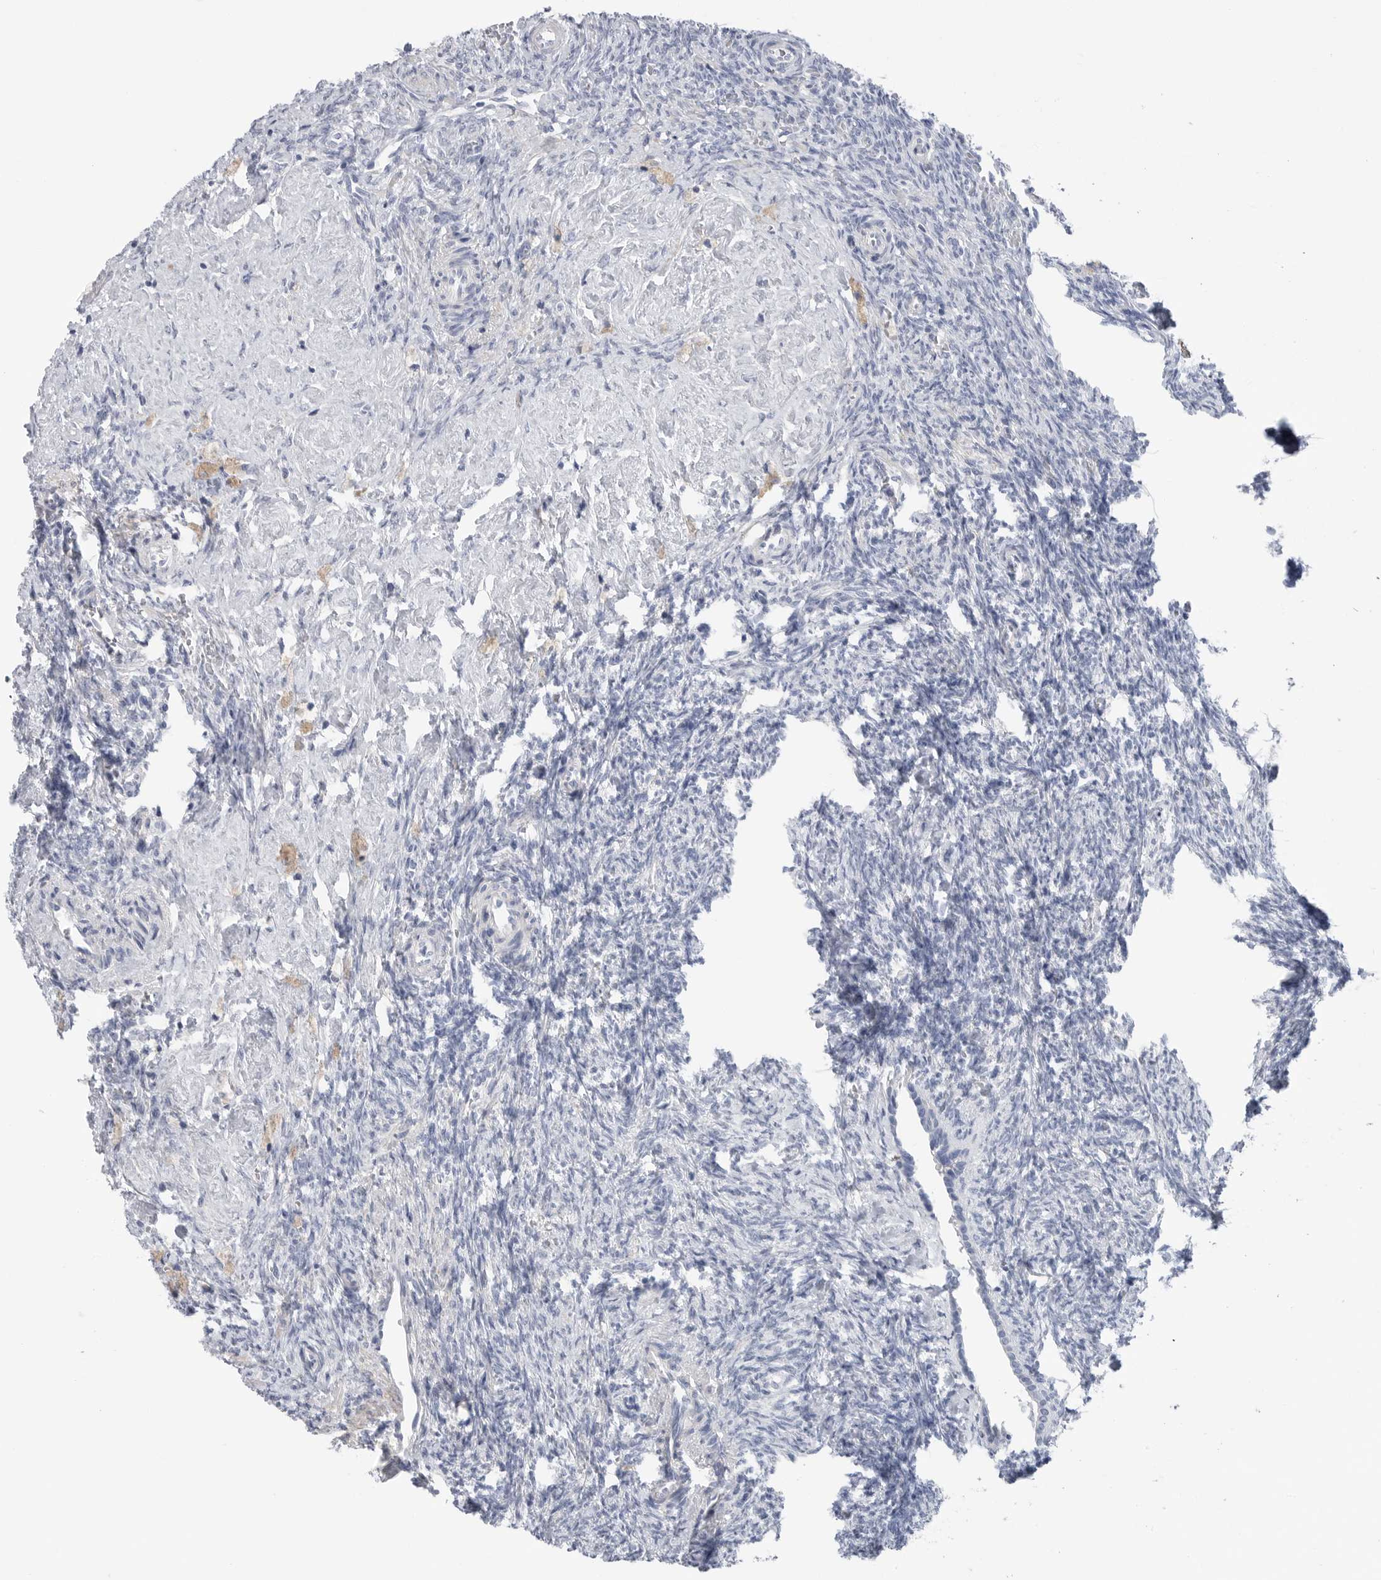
{"staining": {"intensity": "negative", "quantity": "none", "location": "none"}, "tissue": "ovary", "cell_type": "Follicle cells", "image_type": "normal", "snomed": [{"axis": "morphology", "description": "Normal tissue, NOS"}, {"axis": "topography", "description": "Ovary"}], "caption": "Ovary was stained to show a protein in brown. There is no significant staining in follicle cells.", "gene": "CAMK2B", "patient": {"sex": "female", "age": 41}}